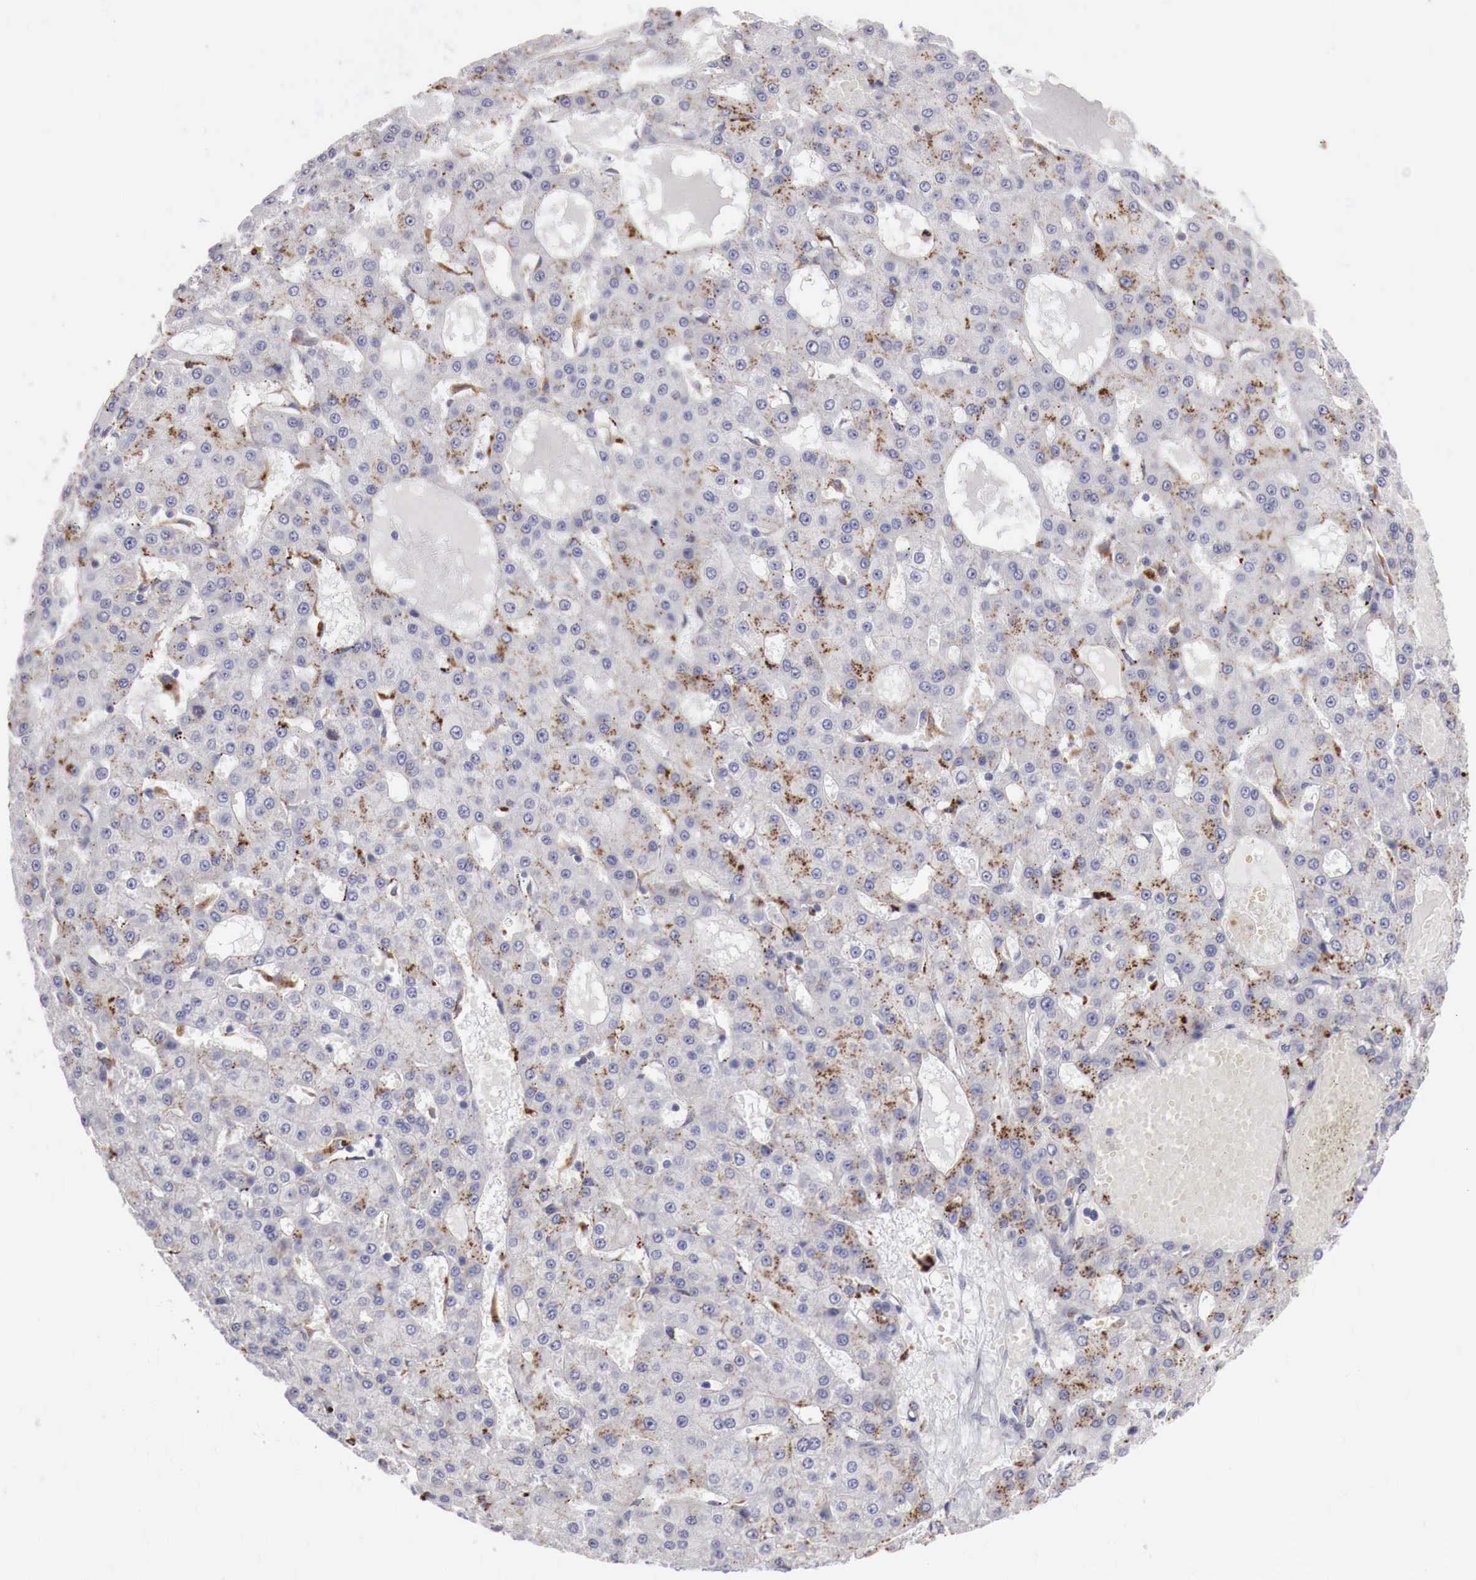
{"staining": {"intensity": "moderate", "quantity": "25%-75%", "location": "cytoplasmic/membranous"}, "tissue": "liver cancer", "cell_type": "Tumor cells", "image_type": "cancer", "snomed": [{"axis": "morphology", "description": "Carcinoma, Hepatocellular, NOS"}, {"axis": "topography", "description": "Liver"}], "caption": "IHC photomicrograph of neoplastic tissue: human liver hepatocellular carcinoma stained using immunohistochemistry (IHC) shows medium levels of moderate protein expression localized specifically in the cytoplasmic/membranous of tumor cells, appearing as a cytoplasmic/membranous brown color.", "gene": "GLA", "patient": {"sex": "male", "age": 47}}